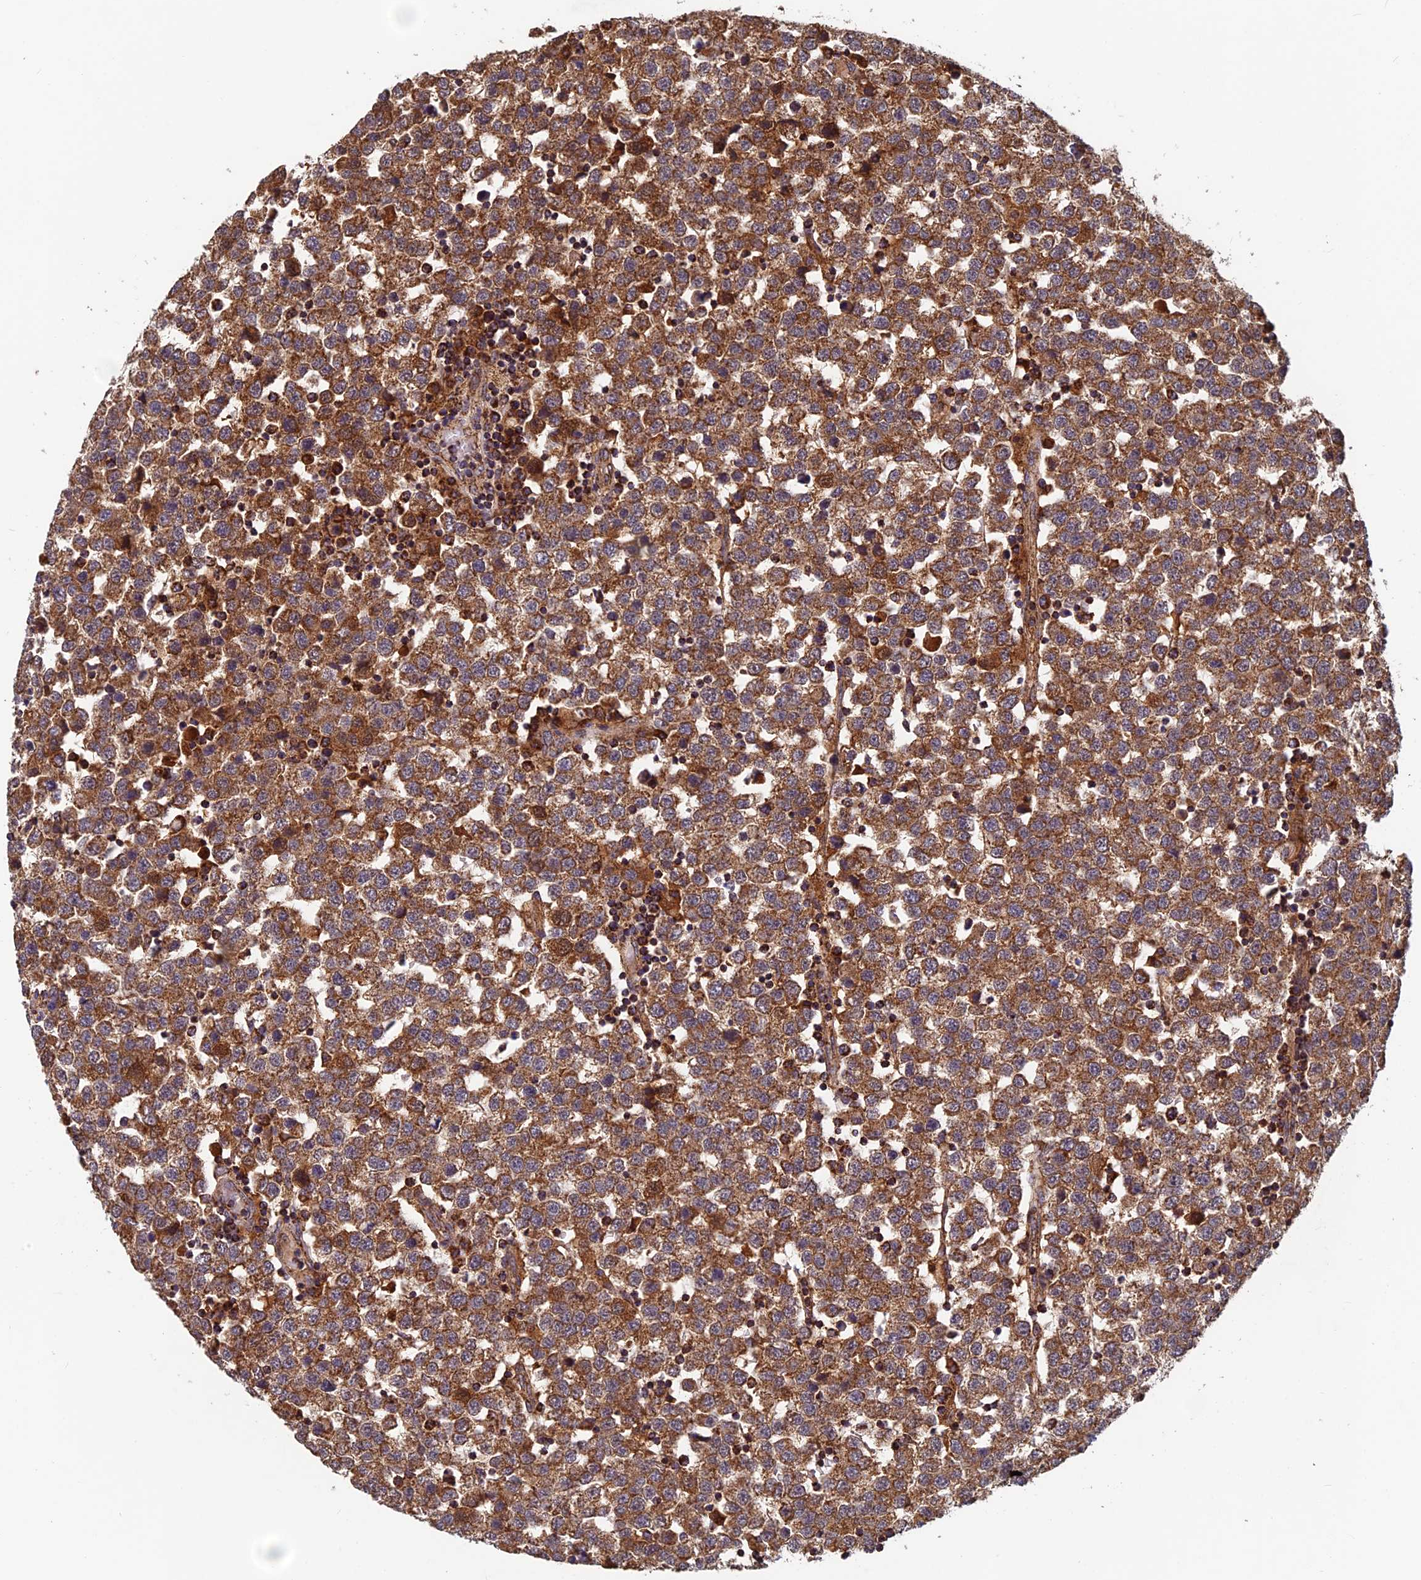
{"staining": {"intensity": "strong", "quantity": ">75%", "location": "cytoplasmic/membranous"}, "tissue": "testis cancer", "cell_type": "Tumor cells", "image_type": "cancer", "snomed": [{"axis": "morphology", "description": "Seminoma, NOS"}, {"axis": "topography", "description": "Testis"}], "caption": "Testis seminoma stained with a brown dye reveals strong cytoplasmic/membranous positive staining in approximately >75% of tumor cells.", "gene": "CCDC15", "patient": {"sex": "male", "age": 34}}